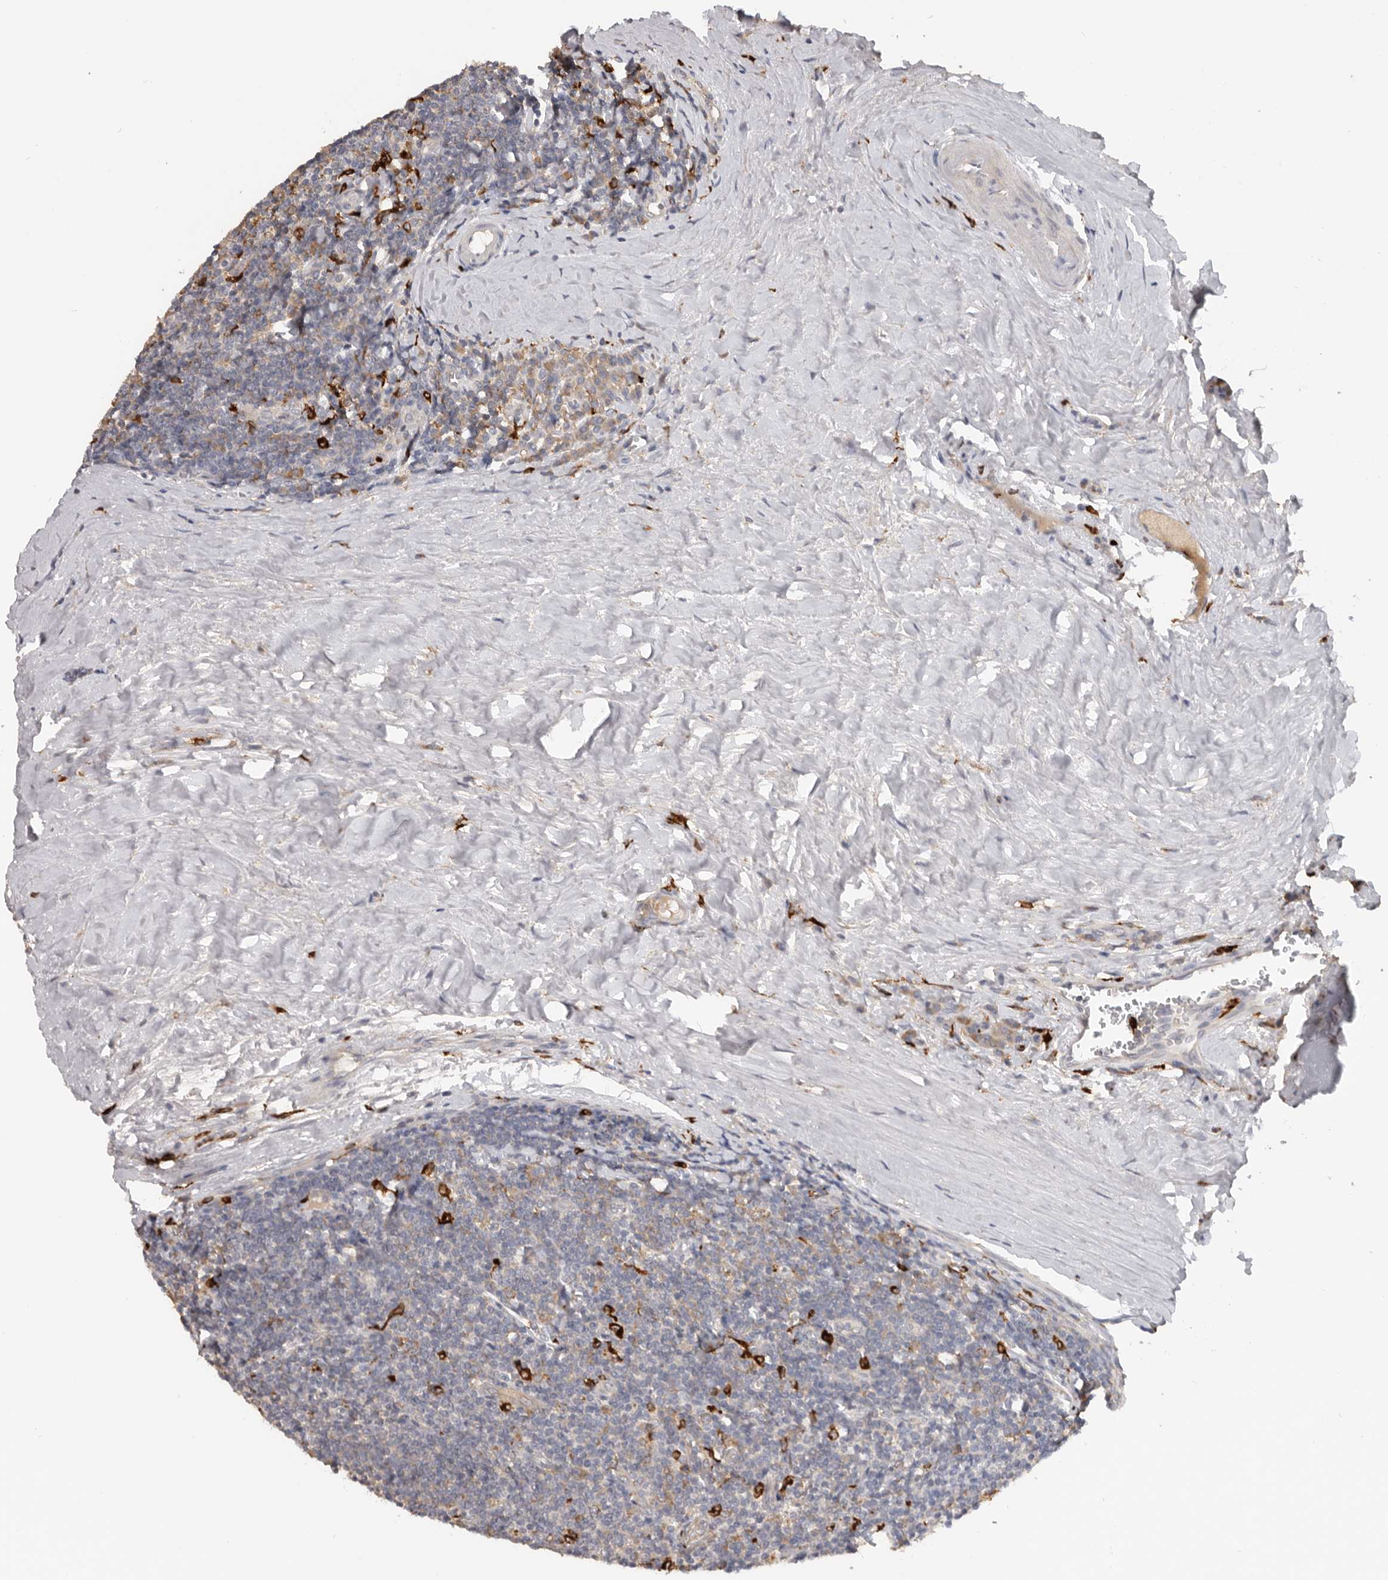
{"staining": {"intensity": "moderate", "quantity": "<25%", "location": "cytoplasmic/membranous"}, "tissue": "tonsil", "cell_type": "Non-germinal center cells", "image_type": "normal", "snomed": [{"axis": "morphology", "description": "Normal tissue, NOS"}, {"axis": "topography", "description": "Tonsil"}], "caption": "High-power microscopy captured an immunohistochemistry (IHC) histopathology image of normal tonsil, revealing moderate cytoplasmic/membranous expression in about <25% of non-germinal center cells.", "gene": "TFRC", "patient": {"sex": "male", "age": 27}}